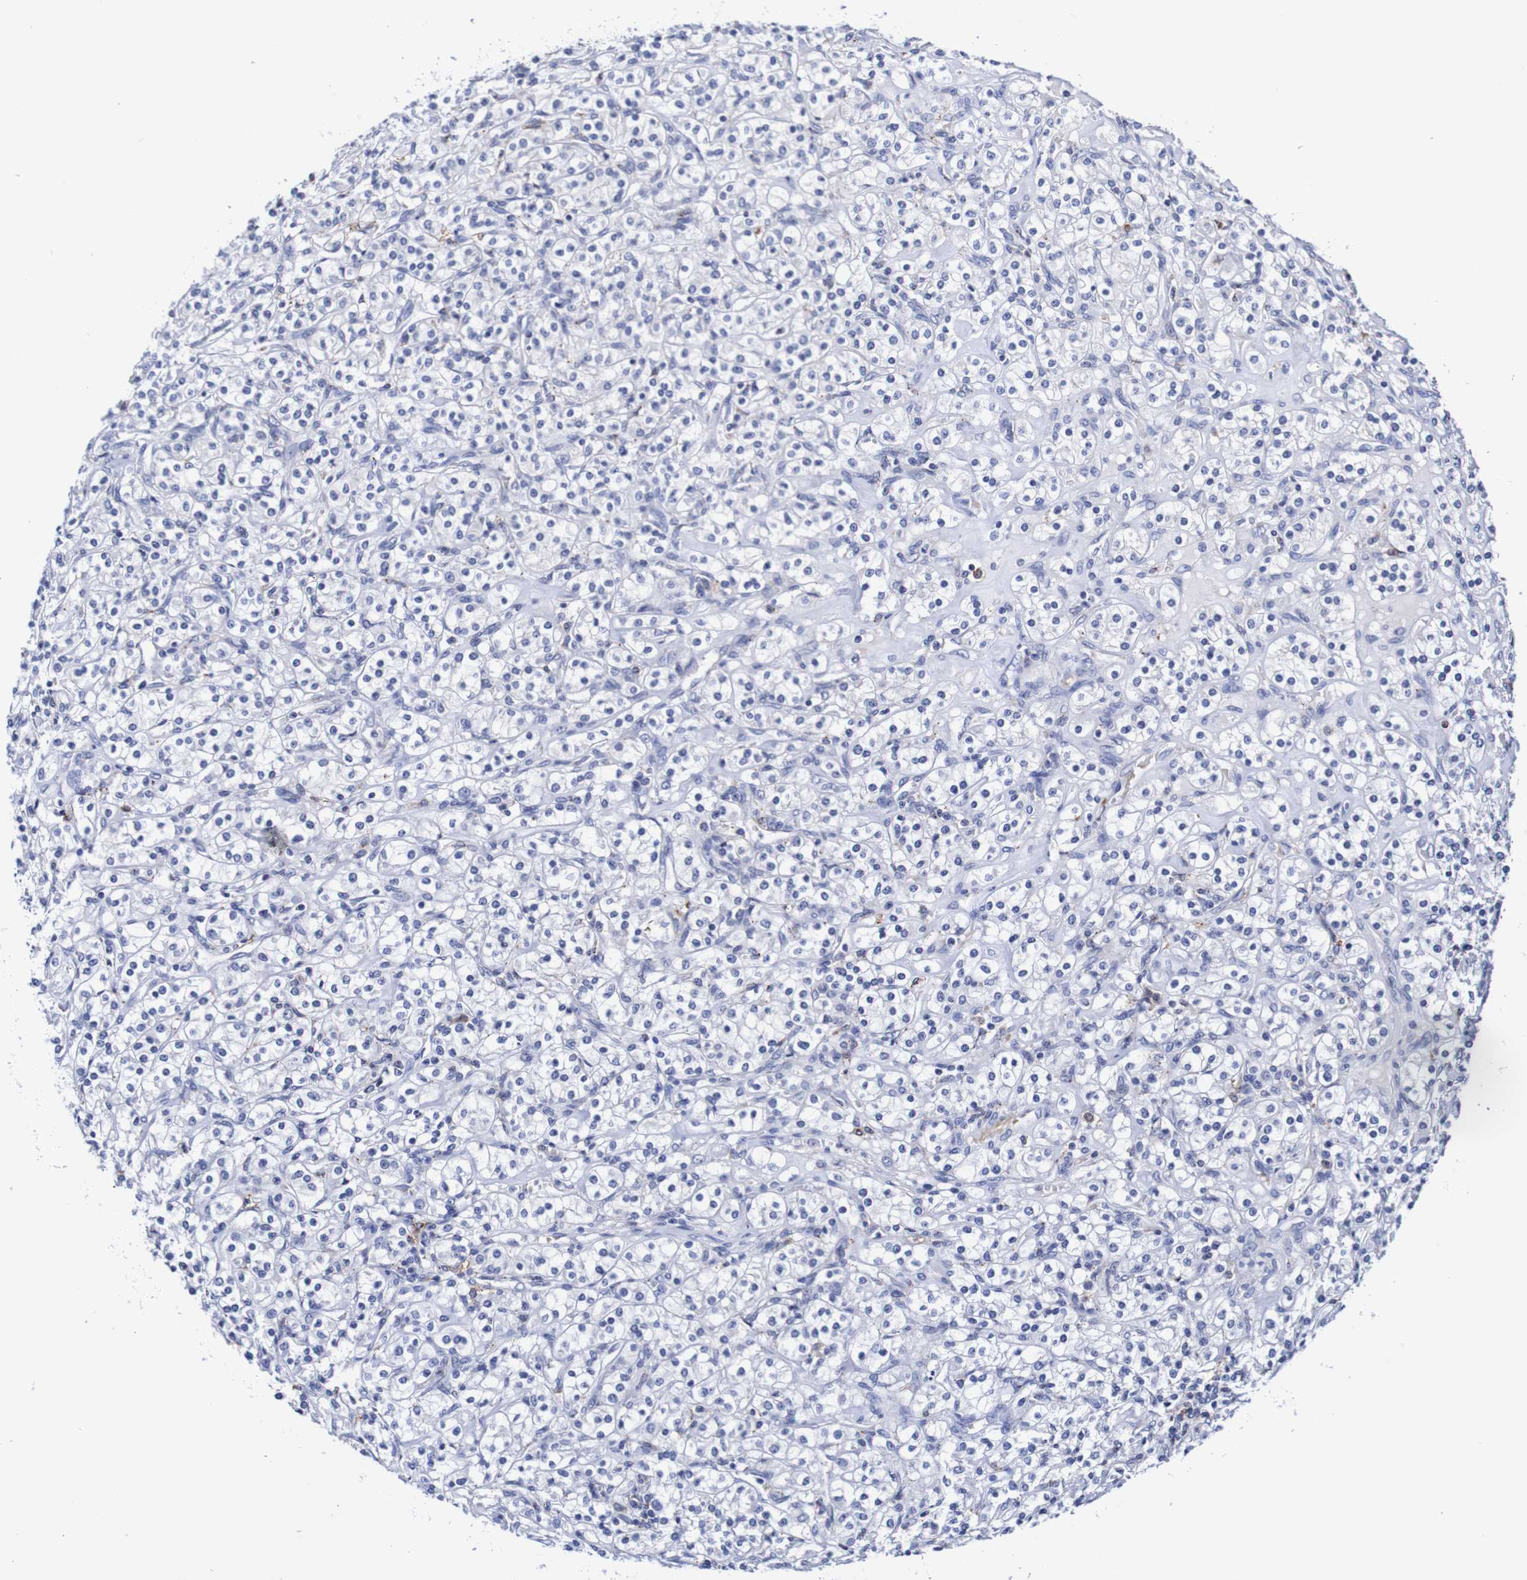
{"staining": {"intensity": "negative", "quantity": "none", "location": "none"}, "tissue": "renal cancer", "cell_type": "Tumor cells", "image_type": "cancer", "snomed": [{"axis": "morphology", "description": "Adenocarcinoma, NOS"}, {"axis": "topography", "description": "Kidney"}], "caption": "The IHC micrograph has no significant staining in tumor cells of renal cancer (adenocarcinoma) tissue. The staining was performed using DAB (3,3'-diaminobenzidine) to visualize the protein expression in brown, while the nuclei were stained in blue with hematoxylin (Magnification: 20x).", "gene": "SEZ6", "patient": {"sex": "male", "age": 77}}